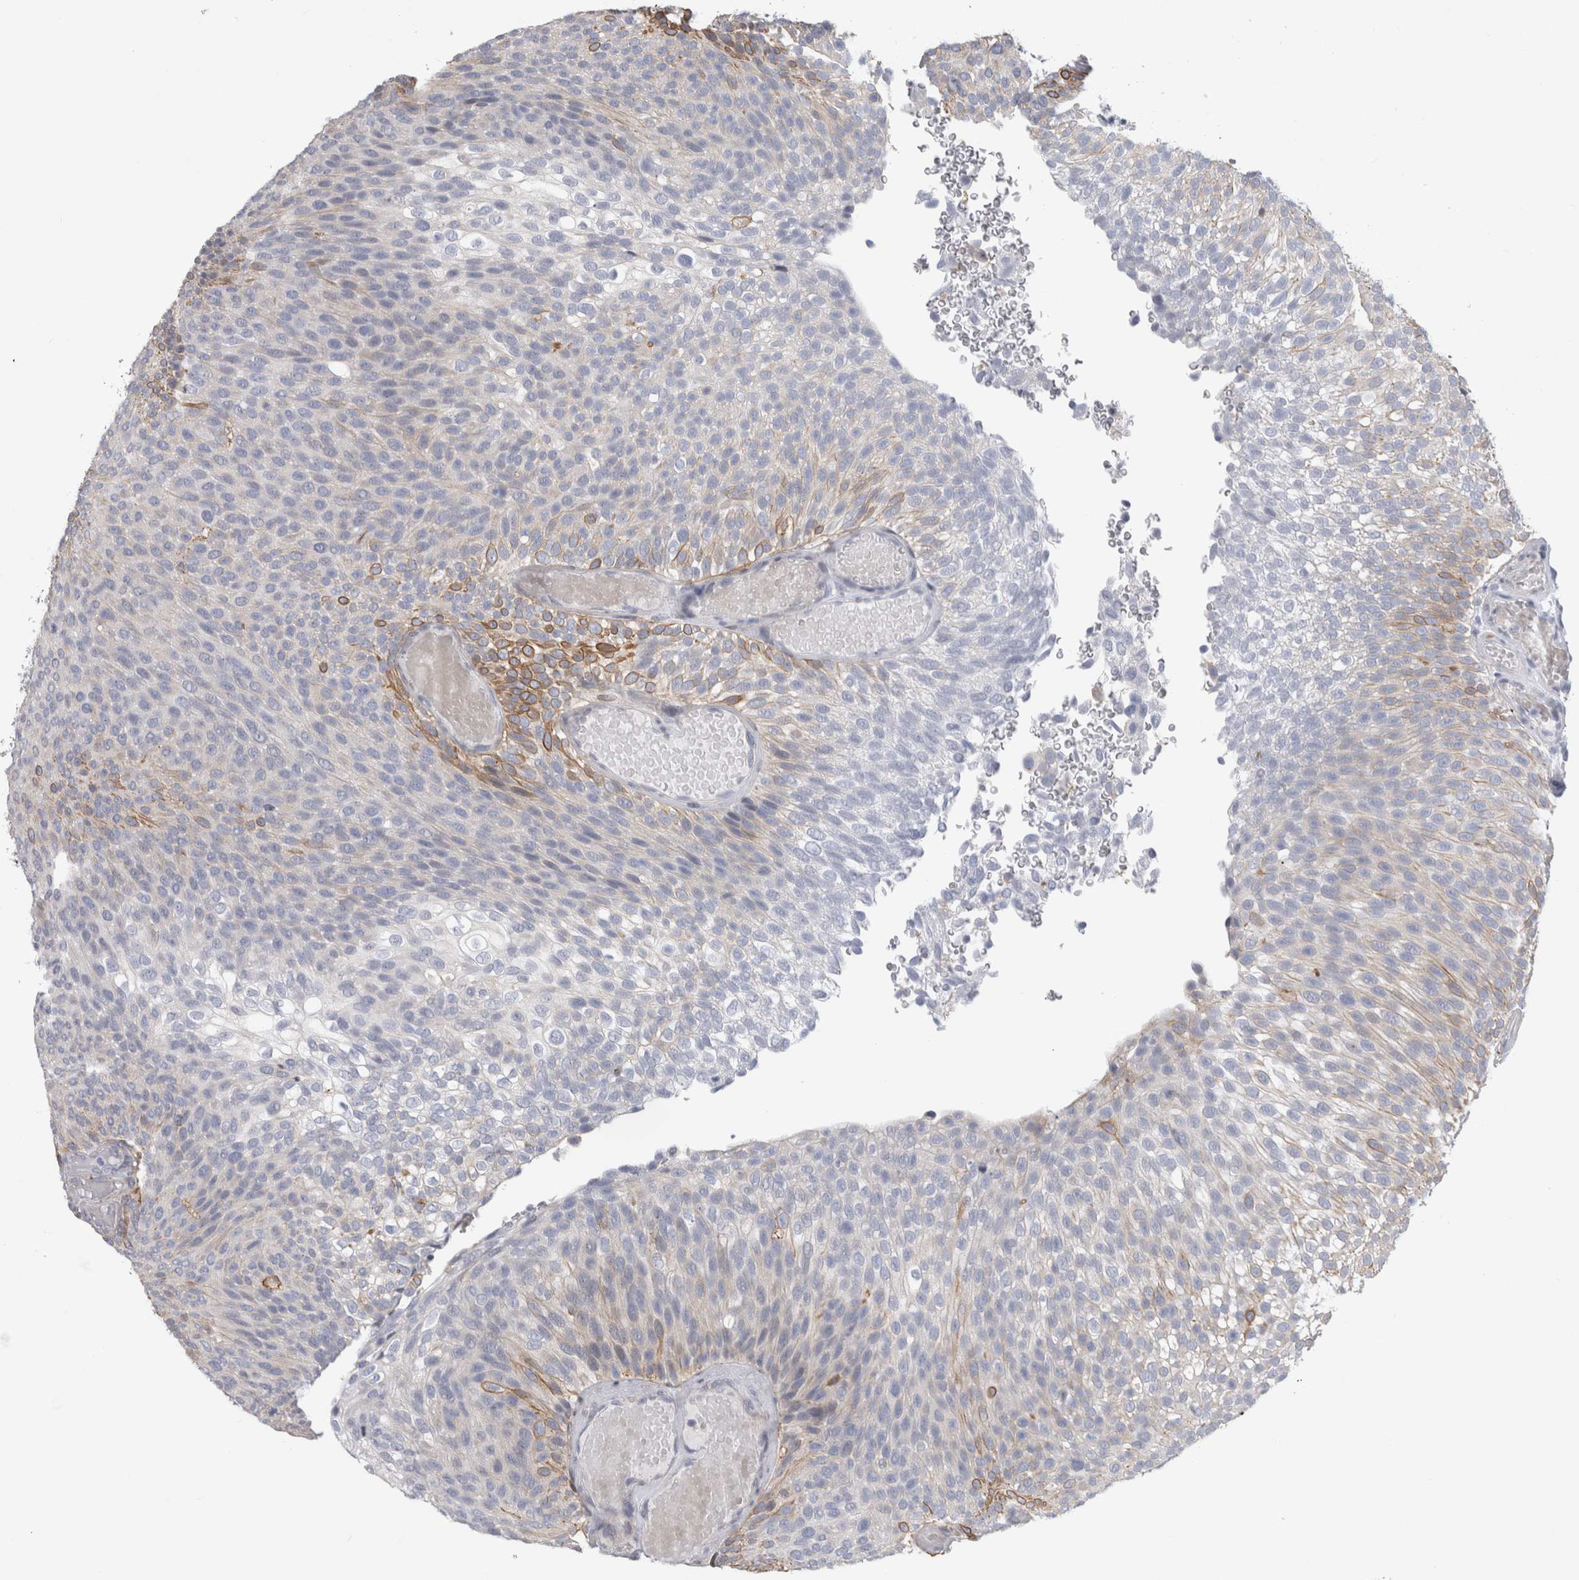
{"staining": {"intensity": "moderate", "quantity": "<25%", "location": "cytoplasmic/membranous"}, "tissue": "urothelial cancer", "cell_type": "Tumor cells", "image_type": "cancer", "snomed": [{"axis": "morphology", "description": "Urothelial carcinoma, Low grade"}, {"axis": "topography", "description": "Urinary bladder"}], "caption": "A histopathology image showing moderate cytoplasmic/membranous positivity in approximately <25% of tumor cells in urothelial carcinoma (low-grade), as visualized by brown immunohistochemical staining.", "gene": "DNAJC24", "patient": {"sex": "male", "age": 78}}